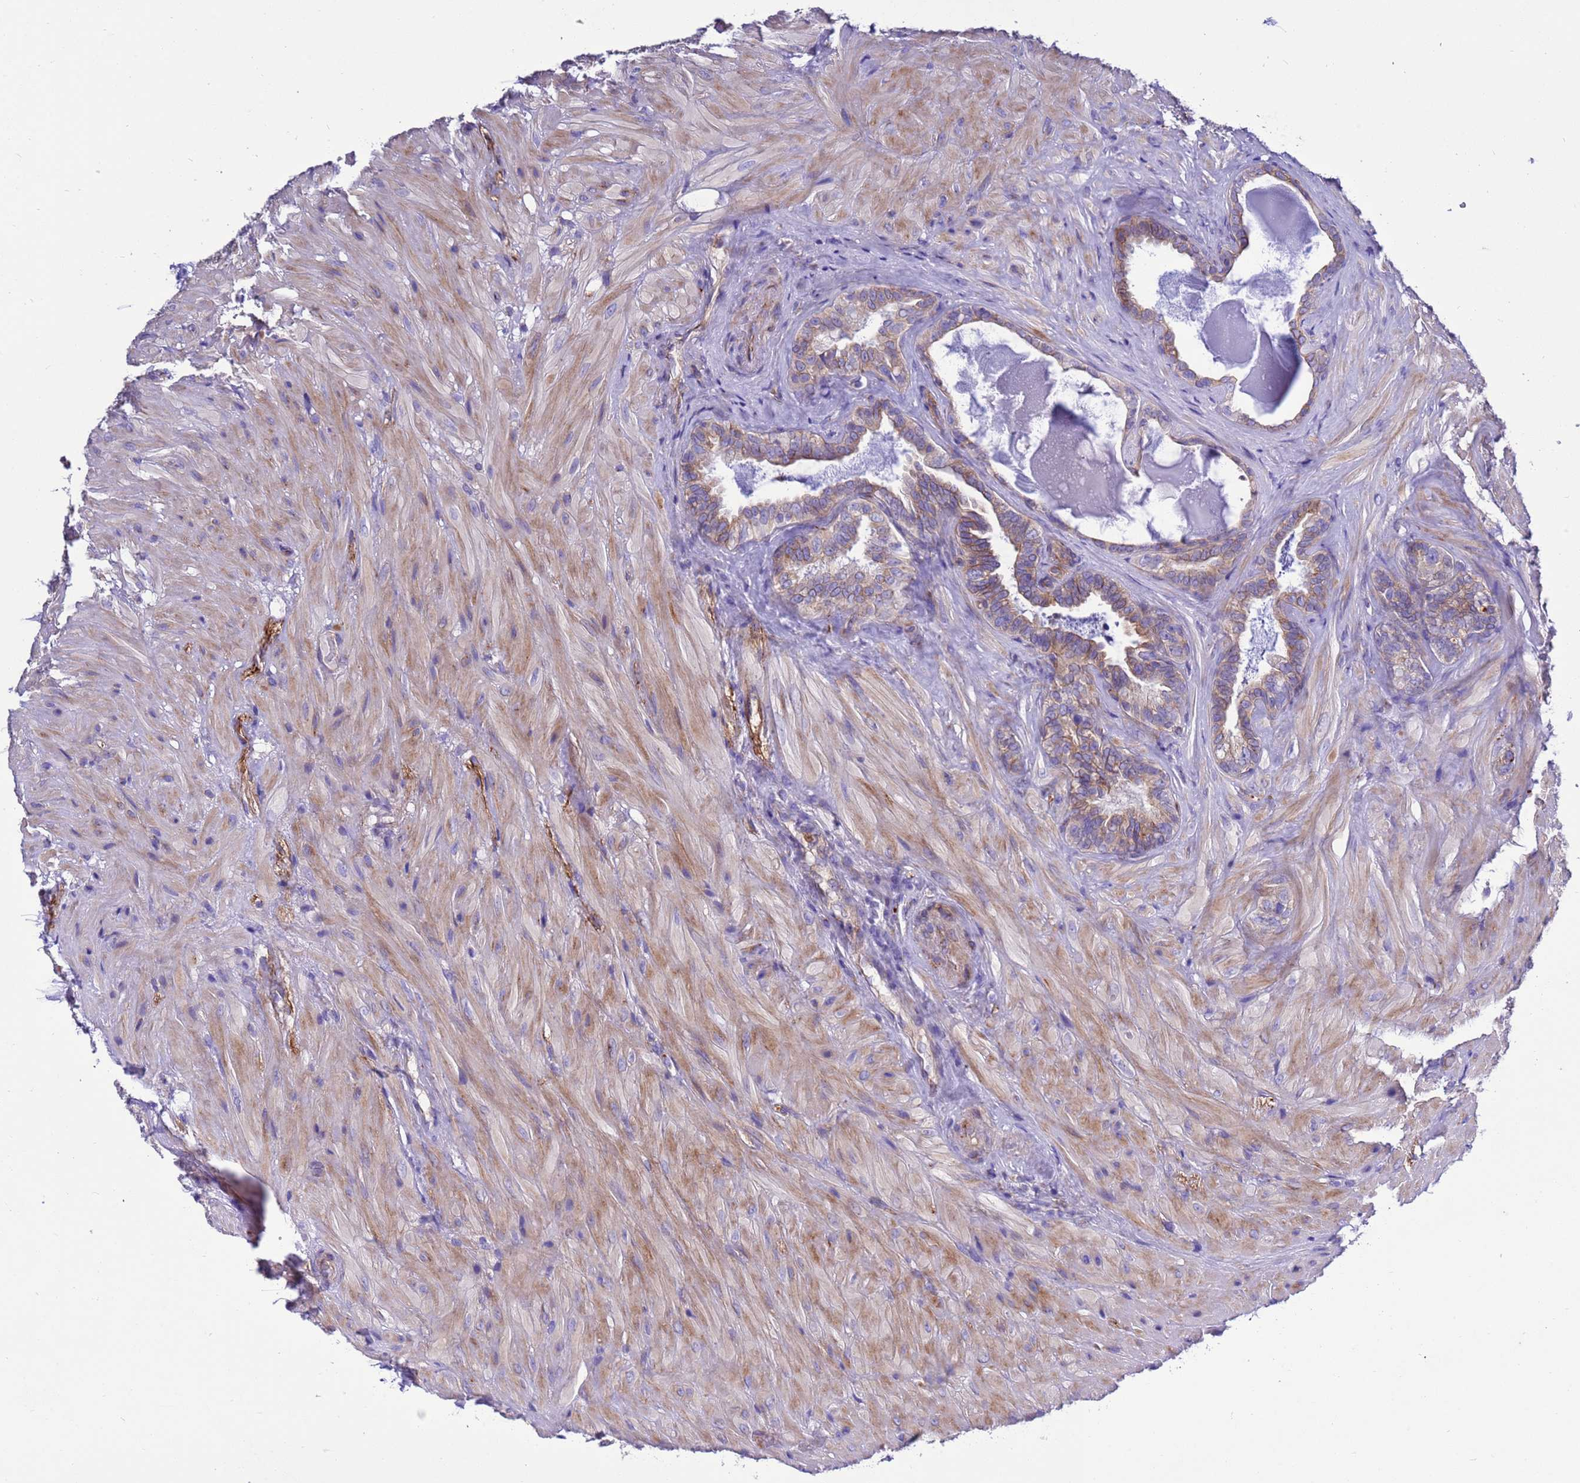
{"staining": {"intensity": "moderate", "quantity": "25%-75%", "location": "cytoplasmic/membranous"}, "tissue": "seminal vesicle", "cell_type": "Glandular cells", "image_type": "normal", "snomed": [{"axis": "morphology", "description": "Normal tissue, NOS"}, {"axis": "topography", "description": "Seminal veicle"}, {"axis": "topography", "description": "Peripheral nerve tissue"}], "caption": "Brown immunohistochemical staining in normal seminal vesicle exhibits moderate cytoplasmic/membranous expression in about 25%-75% of glandular cells. Using DAB (3,3'-diaminobenzidine) (brown) and hematoxylin (blue) stains, captured at high magnification using brightfield microscopy.", "gene": "KICS2", "patient": {"sex": "male", "age": 67}}